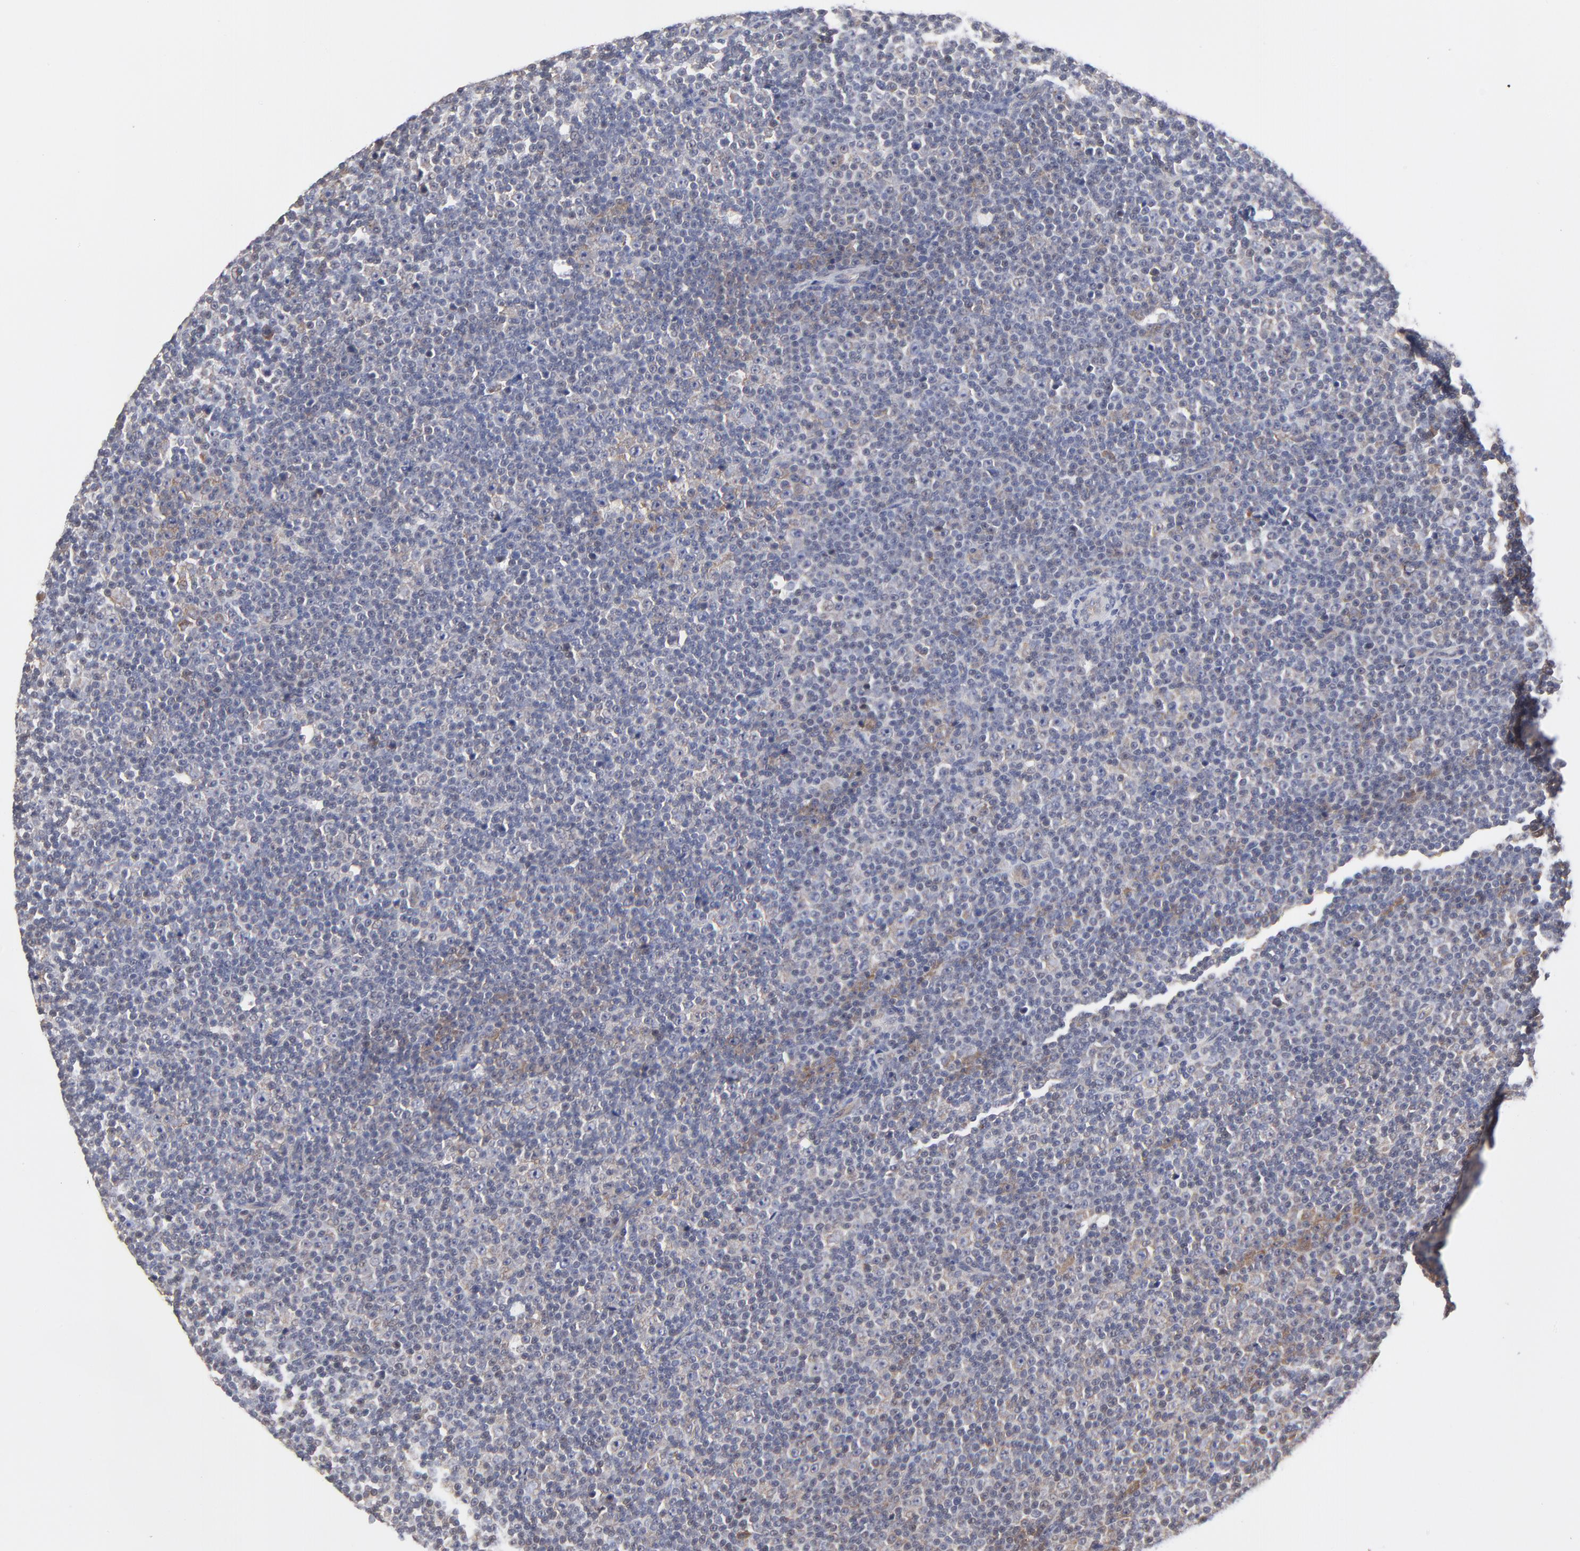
{"staining": {"intensity": "weak", "quantity": ">75%", "location": "cytoplasmic/membranous"}, "tissue": "lymphoma", "cell_type": "Tumor cells", "image_type": "cancer", "snomed": [{"axis": "morphology", "description": "Malignant lymphoma, non-Hodgkin's type, Low grade"}, {"axis": "topography", "description": "Lymph node"}], "caption": "An immunohistochemistry photomicrograph of tumor tissue is shown. Protein staining in brown highlights weak cytoplasmic/membranous positivity in lymphoma within tumor cells.", "gene": "ZNF157", "patient": {"sex": "female", "age": 67}}